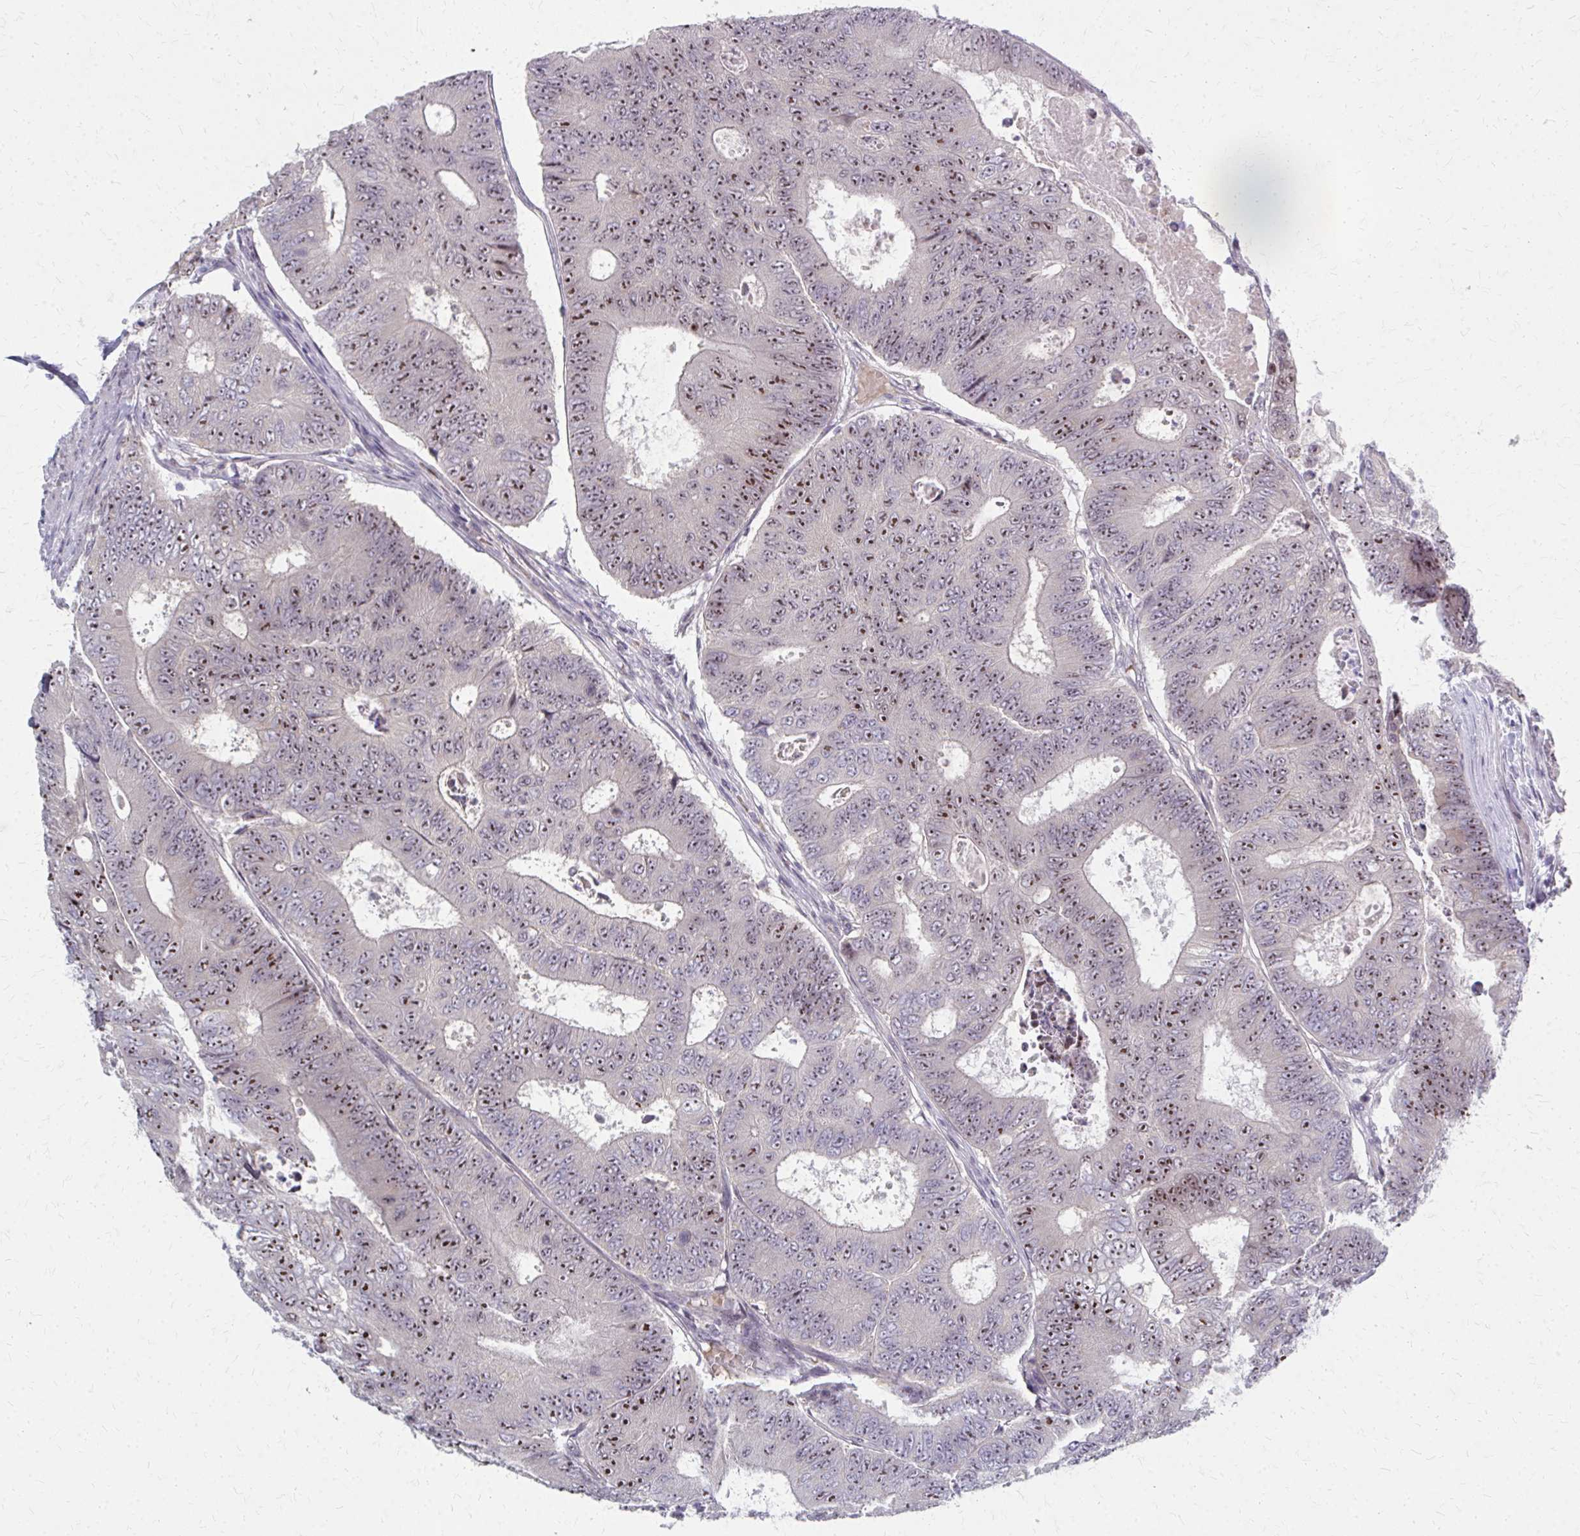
{"staining": {"intensity": "moderate", "quantity": ">75%", "location": "nuclear"}, "tissue": "colorectal cancer", "cell_type": "Tumor cells", "image_type": "cancer", "snomed": [{"axis": "morphology", "description": "Adenocarcinoma, NOS"}, {"axis": "topography", "description": "Colon"}], "caption": "Tumor cells exhibit medium levels of moderate nuclear positivity in approximately >75% of cells in colorectal cancer (adenocarcinoma).", "gene": "NUDT16", "patient": {"sex": "female", "age": 48}}